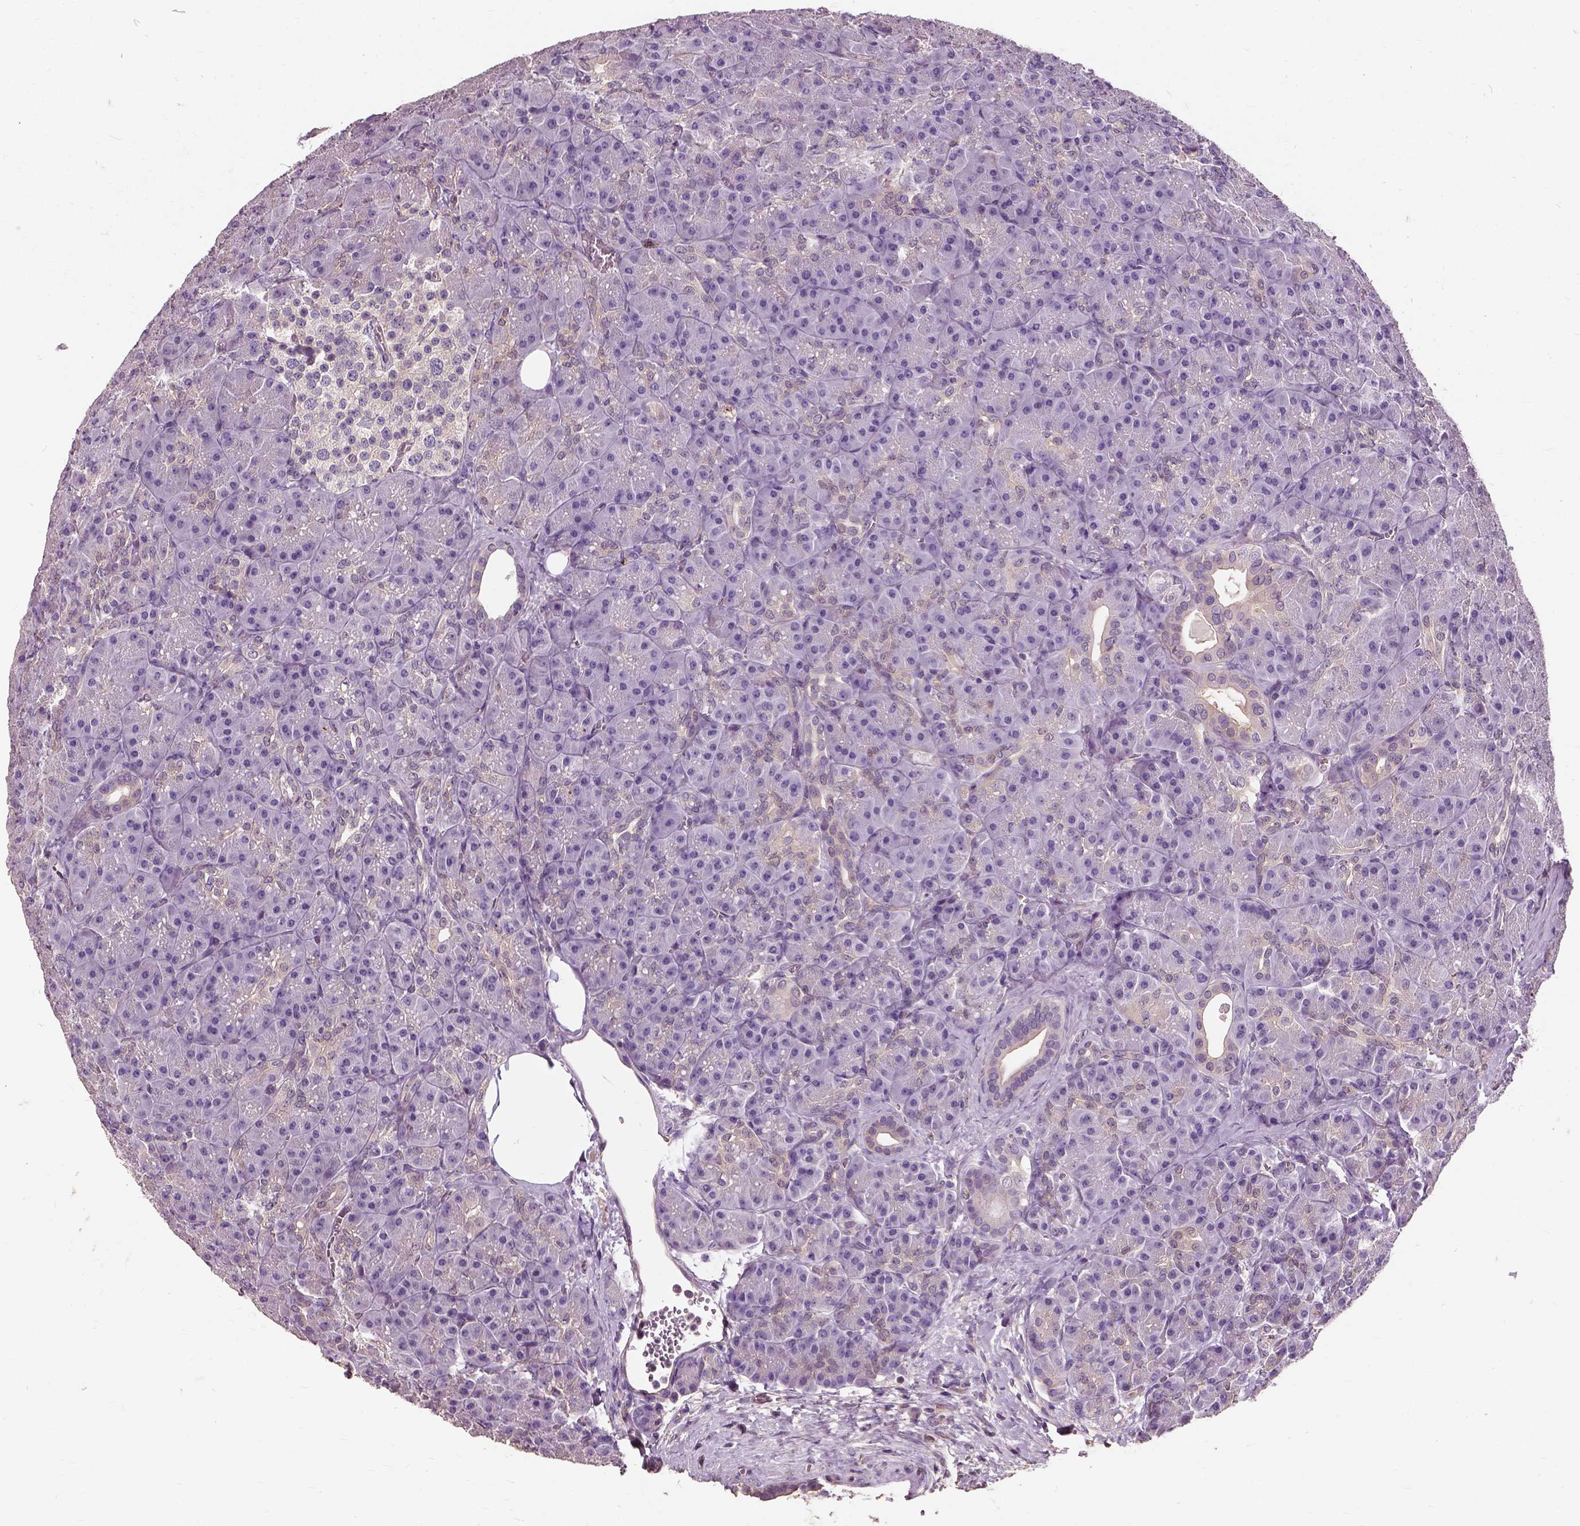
{"staining": {"intensity": "negative", "quantity": "none", "location": "none"}, "tissue": "pancreas", "cell_type": "Exocrine glandular cells", "image_type": "normal", "snomed": [{"axis": "morphology", "description": "Normal tissue, NOS"}, {"axis": "topography", "description": "Pancreas"}], "caption": "Exocrine glandular cells show no significant protein expression in normal pancreas. The staining is performed using DAB (3,3'-diaminobenzidine) brown chromogen with nuclei counter-stained in using hematoxylin.", "gene": "PEA15", "patient": {"sex": "male", "age": 57}}